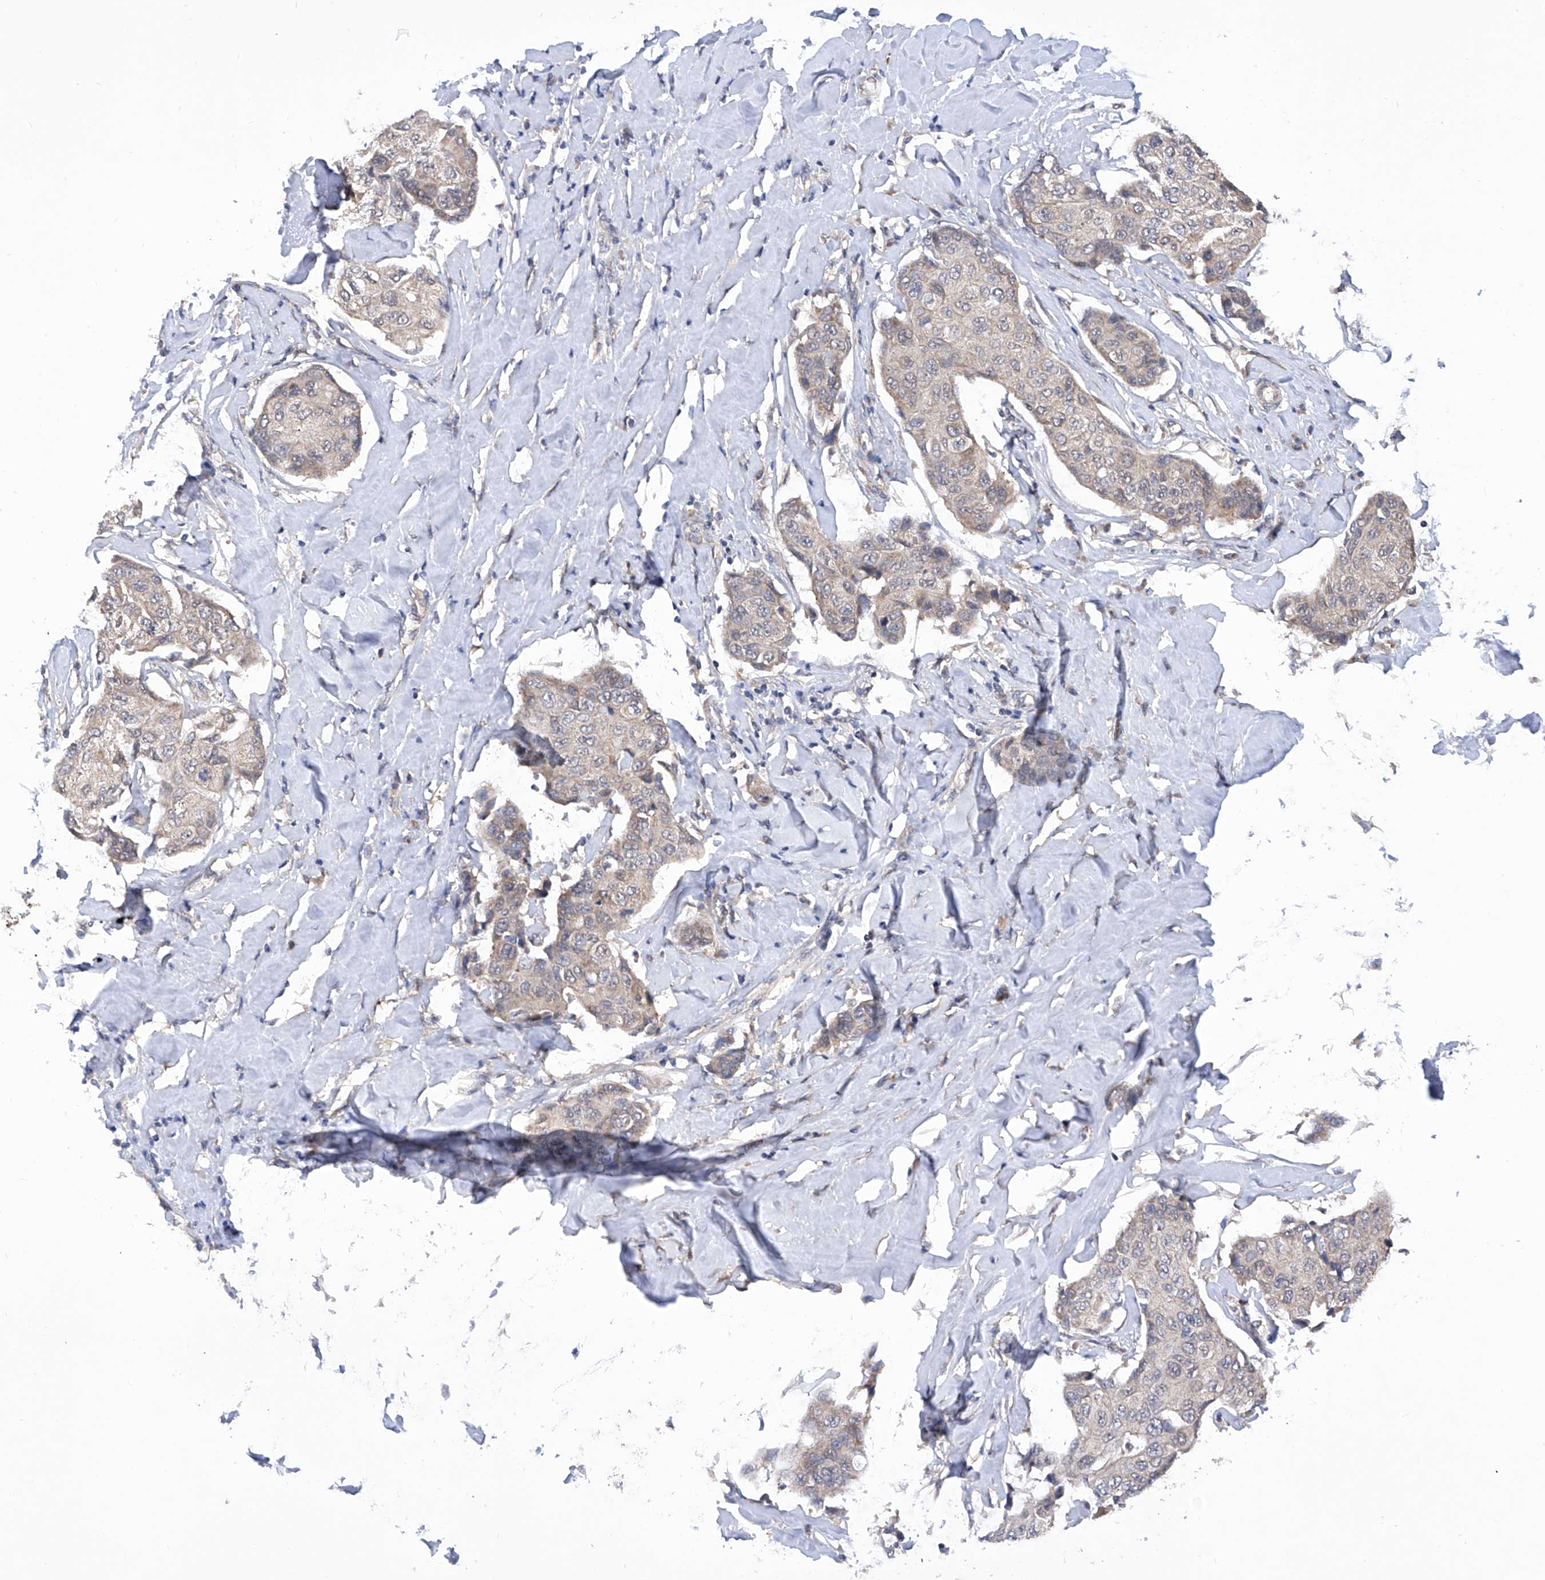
{"staining": {"intensity": "negative", "quantity": "none", "location": "none"}, "tissue": "breast cancer", "cell_type": "Tumor cells", "image_type": "cancer", "snomed": [{"axis": "morphology", "description": "Duct carcinoma"}, {"axis": "topography", "description": "Breast"}], "caption": "Photomicrograph shows no significant protein positivity in tumor cells of breast cancer.", "gene": "USP45", "patient": {"sex": "female", "age": 80}}